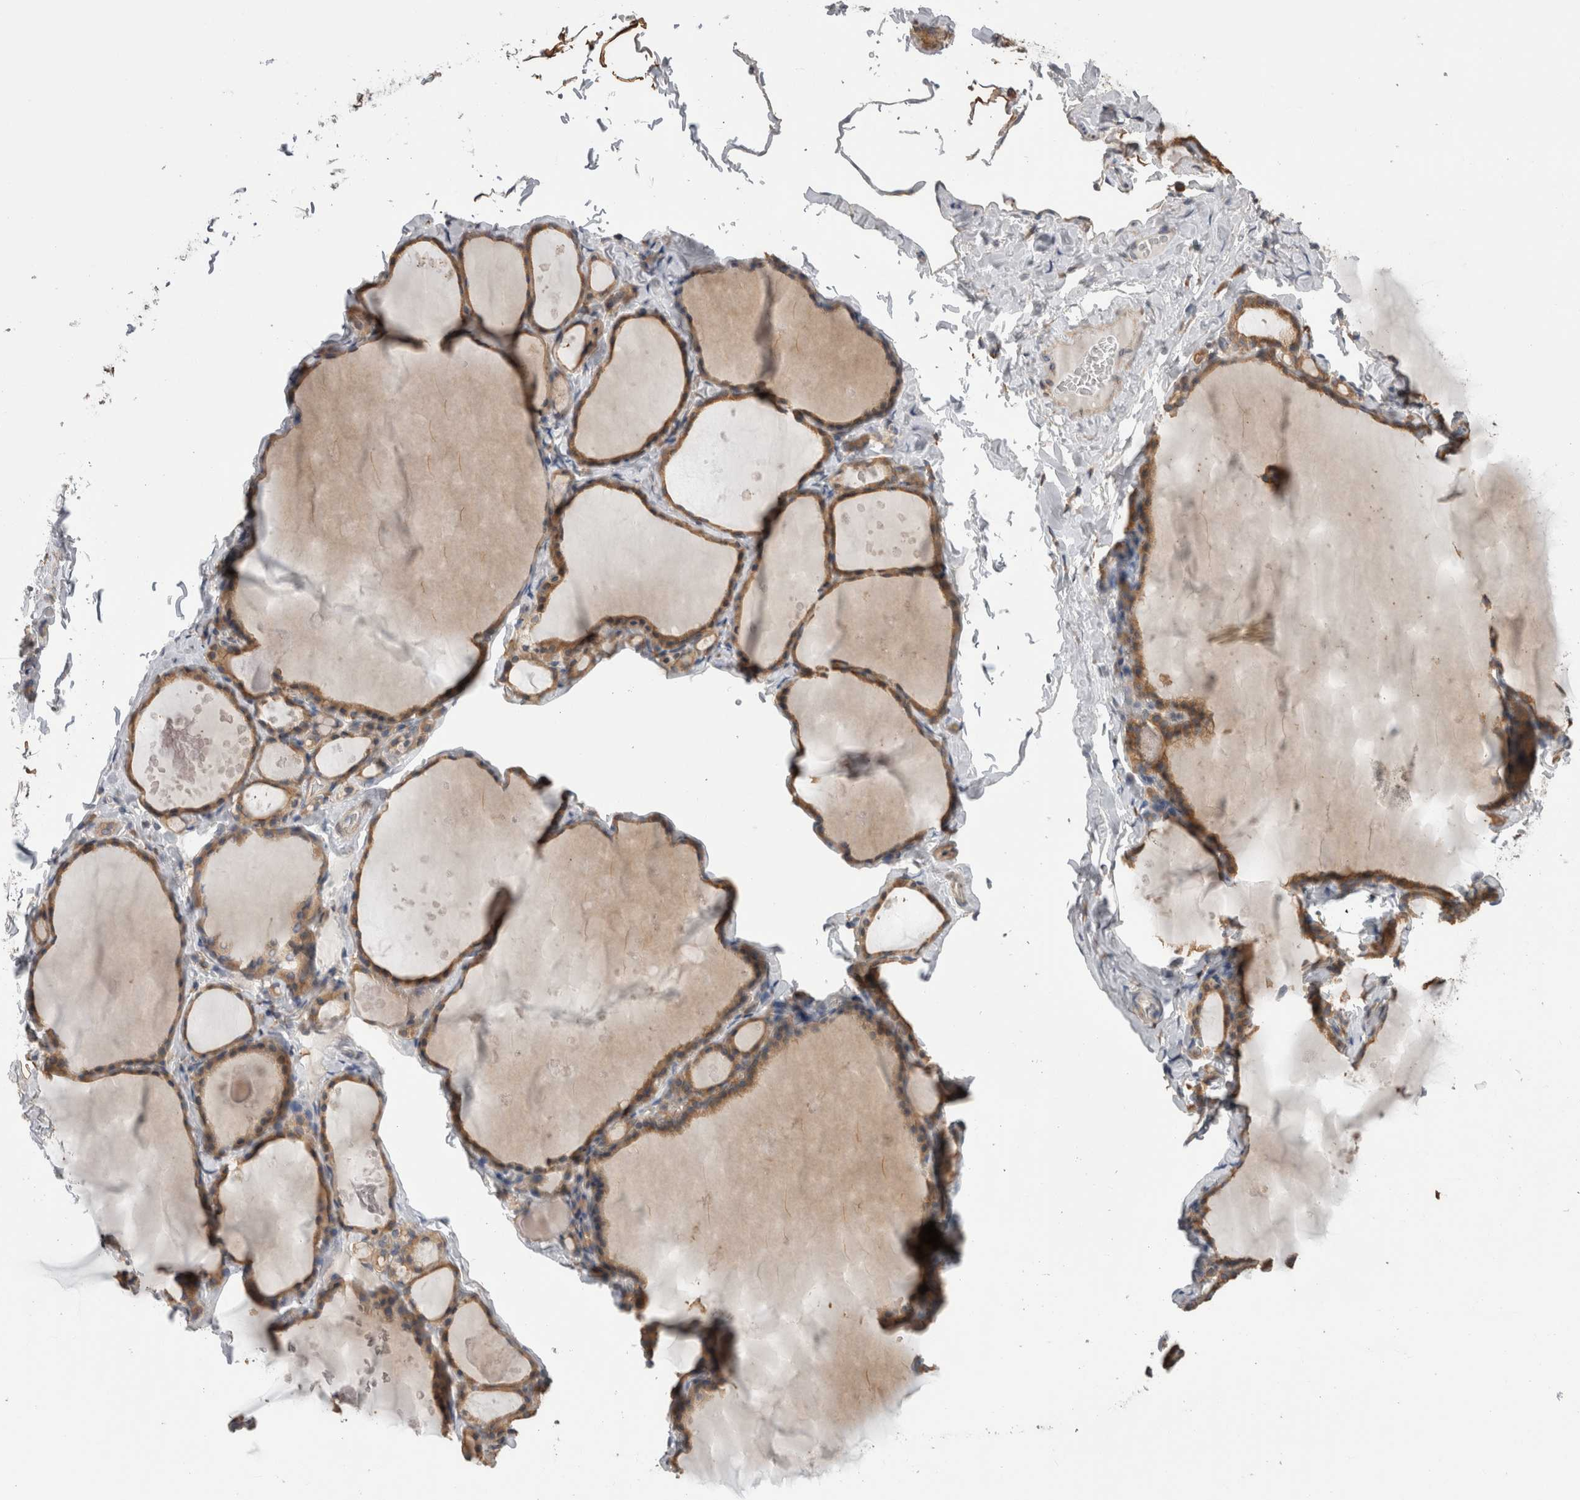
{"staining": {"intensity": "moderate", "quantity": ">75%", "location": "cytoplasmic/membranous"}, "tissue": "thyroid gland", "cell_type": "Glandular cells", "image_type": "normal", "snomed": [{"axis": "morphology", "description": "Normal tissue, NOS"}, {"axis": "topography", "description": "Thyroid gland"}], "caption": "Approximately >75% of glandular cells in benign thyroid gland display moderate cytoplasmic/membranous protein expression as visualized by brown immunohistochemical staining.", "gene": "SMAP2", "patient": {"sex": "male", "age": 56}}